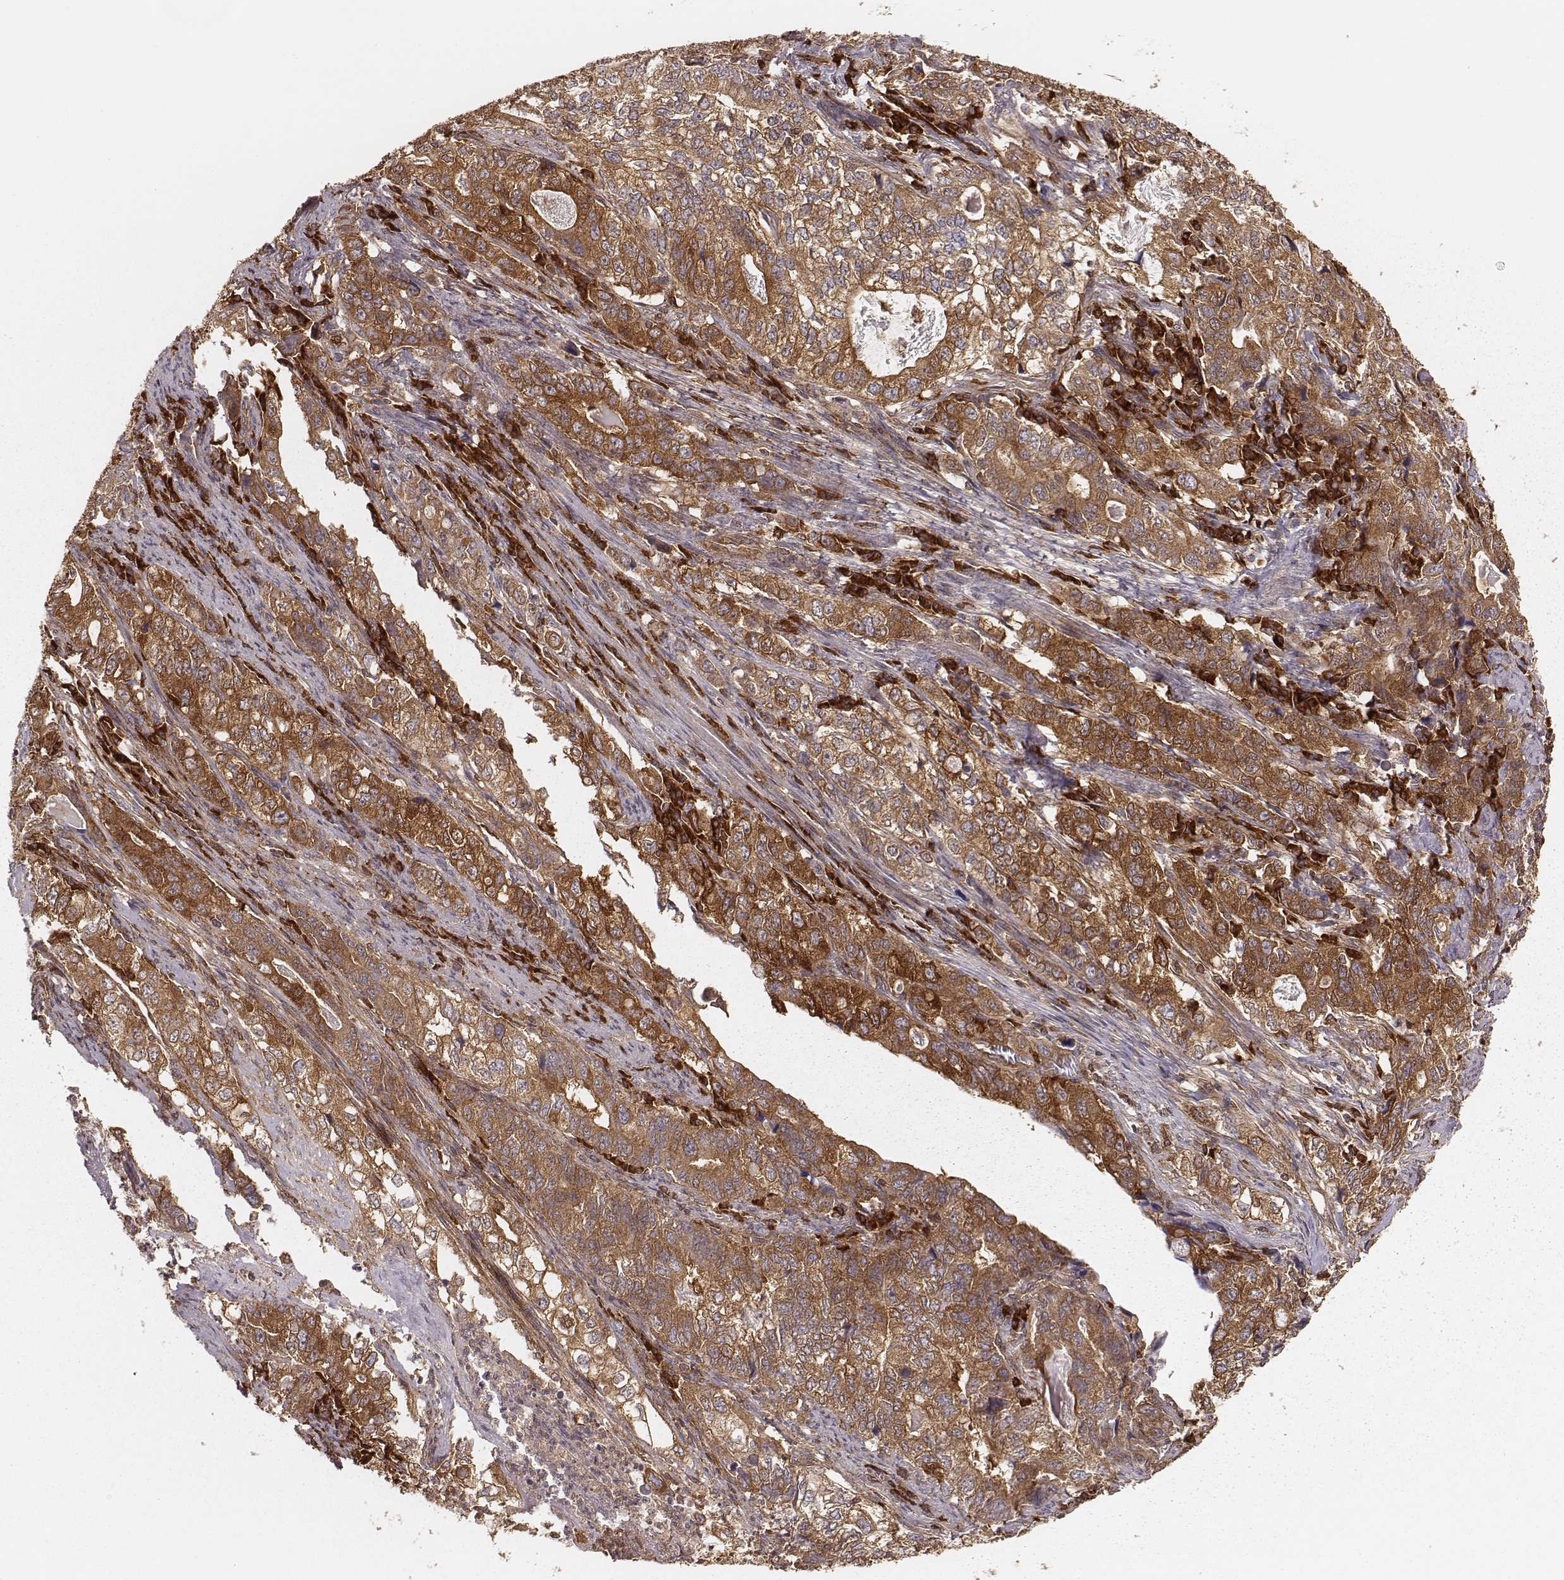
{"staining": {"intensity": "strong", "quantity": ">75%", "location": "cytoplasmic/membranous"}, "tissue": "stomach cancer", "cell_type": "Tumor cells", "image_type": "cancer", "snomed": [{"axis": "morphology", "description": "Adenocarcinoma, NOS"}, {"axis": "topography", "description": "Stomach, lower"}], "caption": "Immunohistochemistry of human stomach cancer (adenocarcinoma) displays high levels of strong cytoplasmic/membranous staining in about >75% of tumor cells.", "gene": "CARS1", "patient": {"sex": "female", "age": 72}}